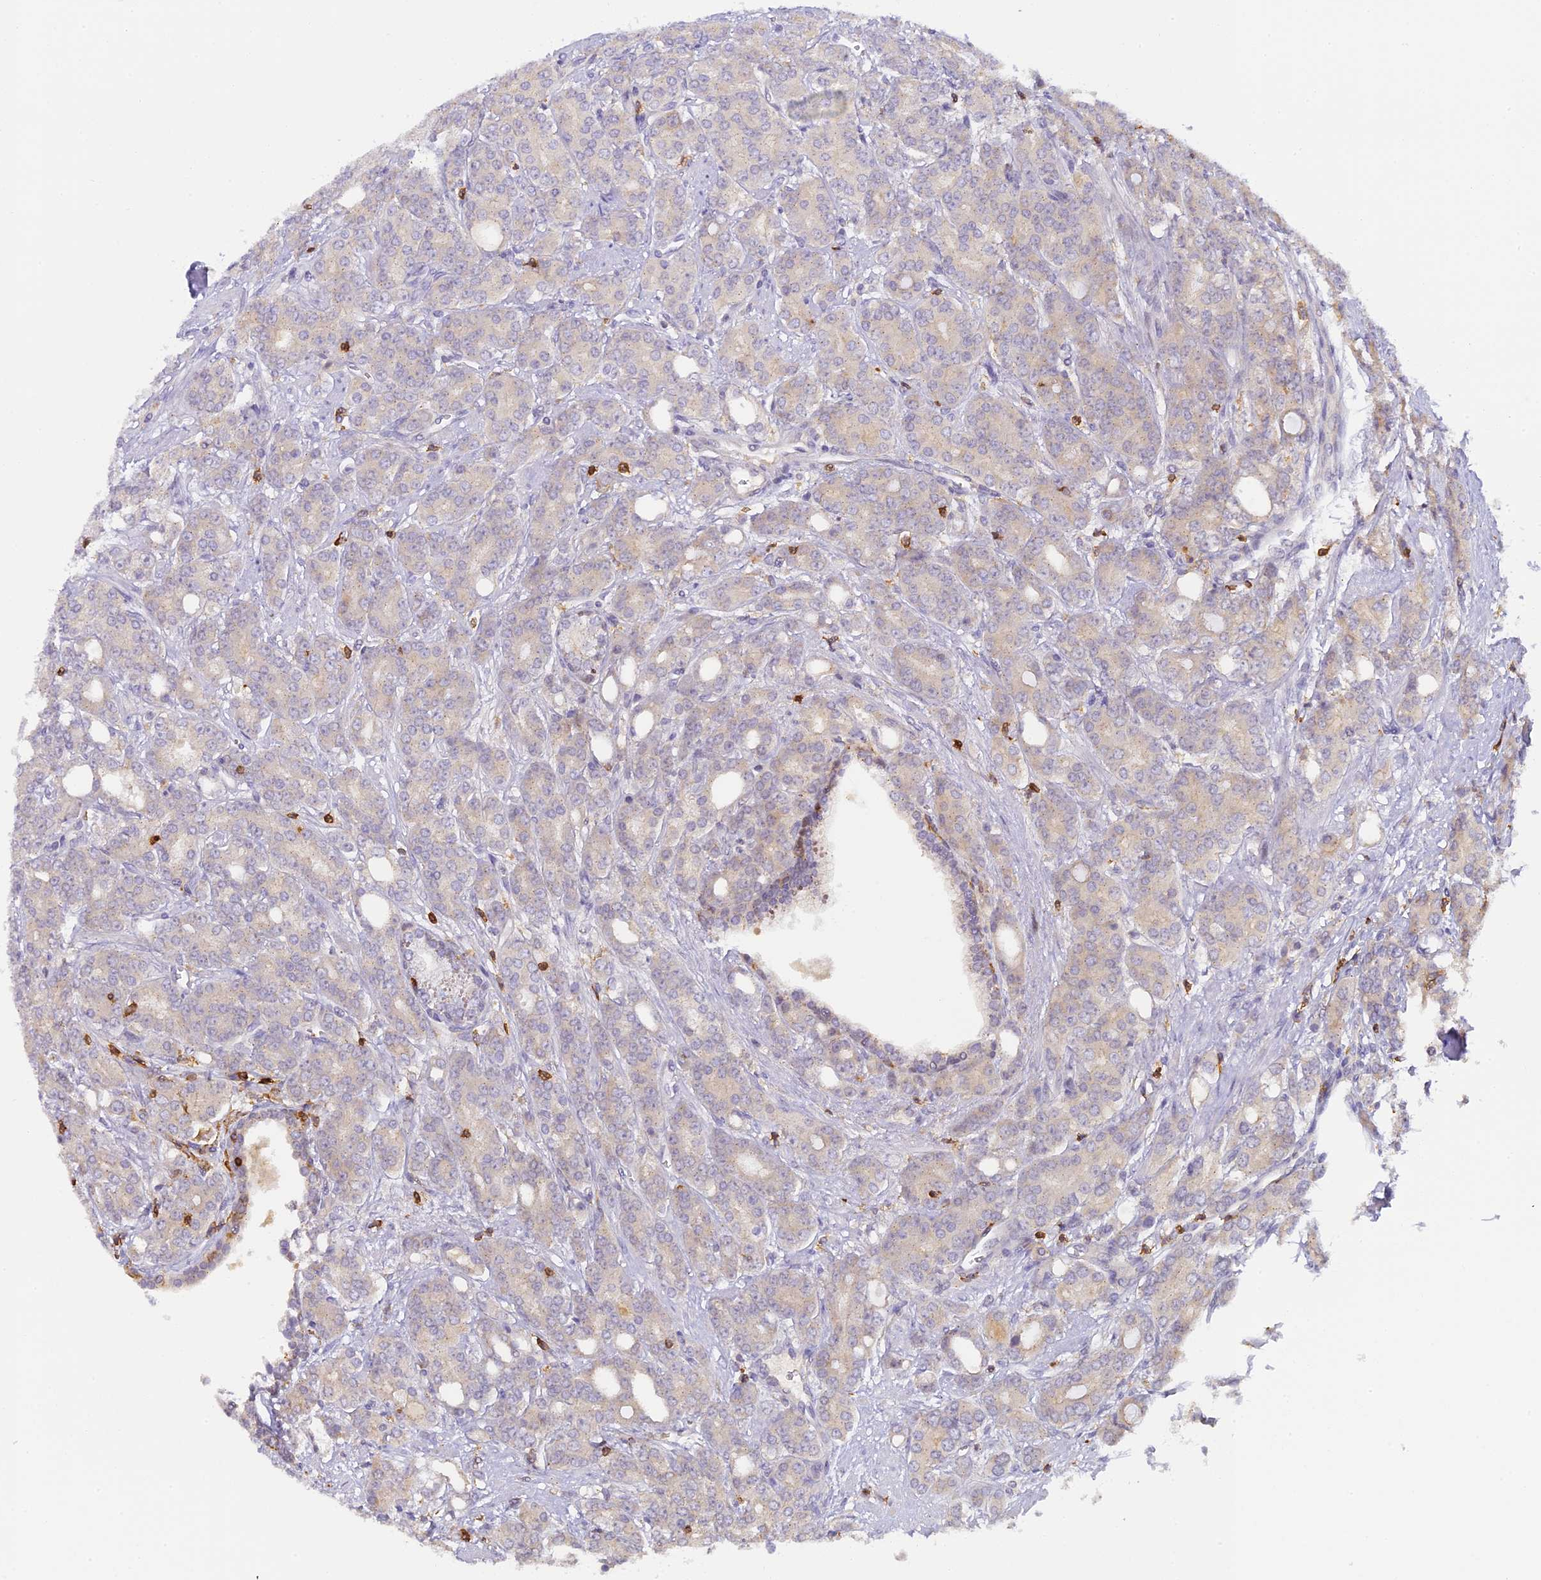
{"staining": {"intensity": "negative", "quantity": "none", "location": "none"}, "tissue": "prostate cancer", "cell_type": "Tumor cells", "image_type": "cancer", "snomed": [{"axis": "morphology", "description": "Adenocarcinoma, High grade"}, {"axis": "topography", "description": "Prostate"}], "caption": "Immunohistochemistry image of neoplastic tissue: prostate adenocarcinoma (high-grade) stained with DAB (3,3'-diaminobenzidine) displays no significant protein staining in tumor cells.", "gene": "FYB1", "patient": {"sex": "male", "age": 62}}